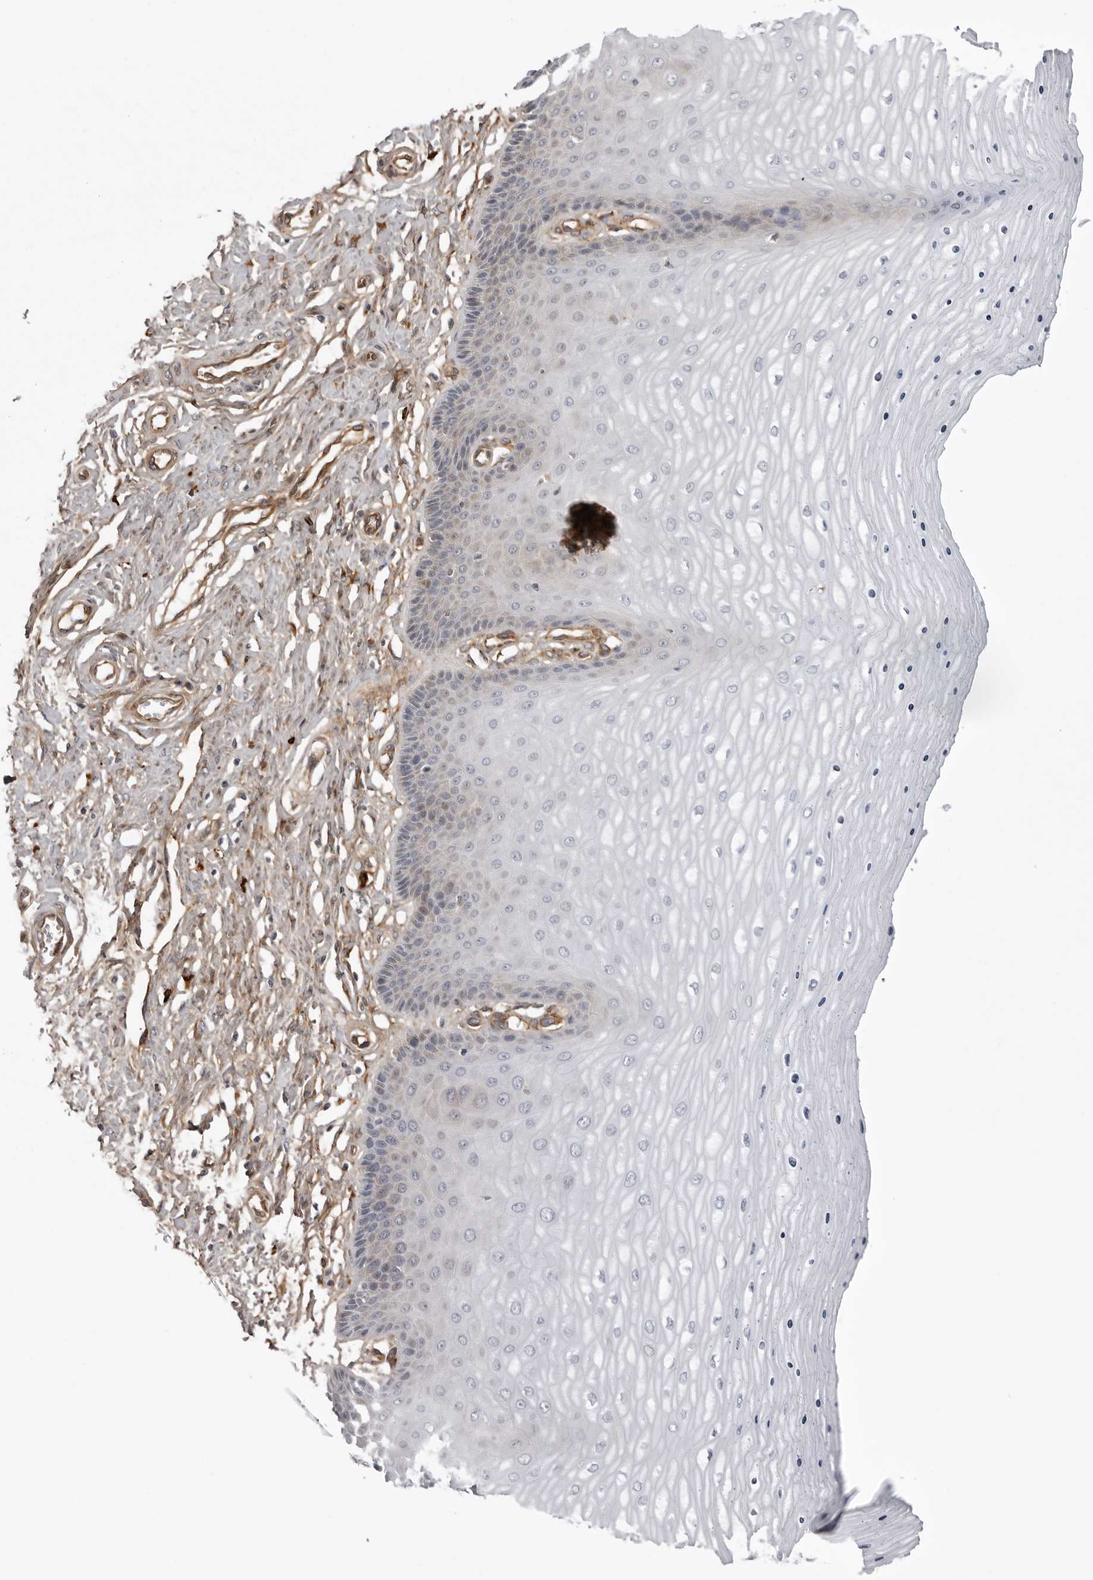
{"staining": {"intensity": "weak", "quantity": ">75%", "location": "cytoplasmic/membranous"}, "tissue": "cervix", "cell_type": "Glandular cells", "image_type": "normal", "snomed": [{"axis": "morphology", "description": "Normal tissue, NOS"}, {"axis": "topography", "description": "Cervix"}], "caption": "Immunohistochemical staining of normal human cervix exhibits >75% levels of weak cytoplasmic/membranous protein positivity in about >75% of glandular cells.", "gene": "ARL5A", "patient": {"sex": "female", "age": 55}}